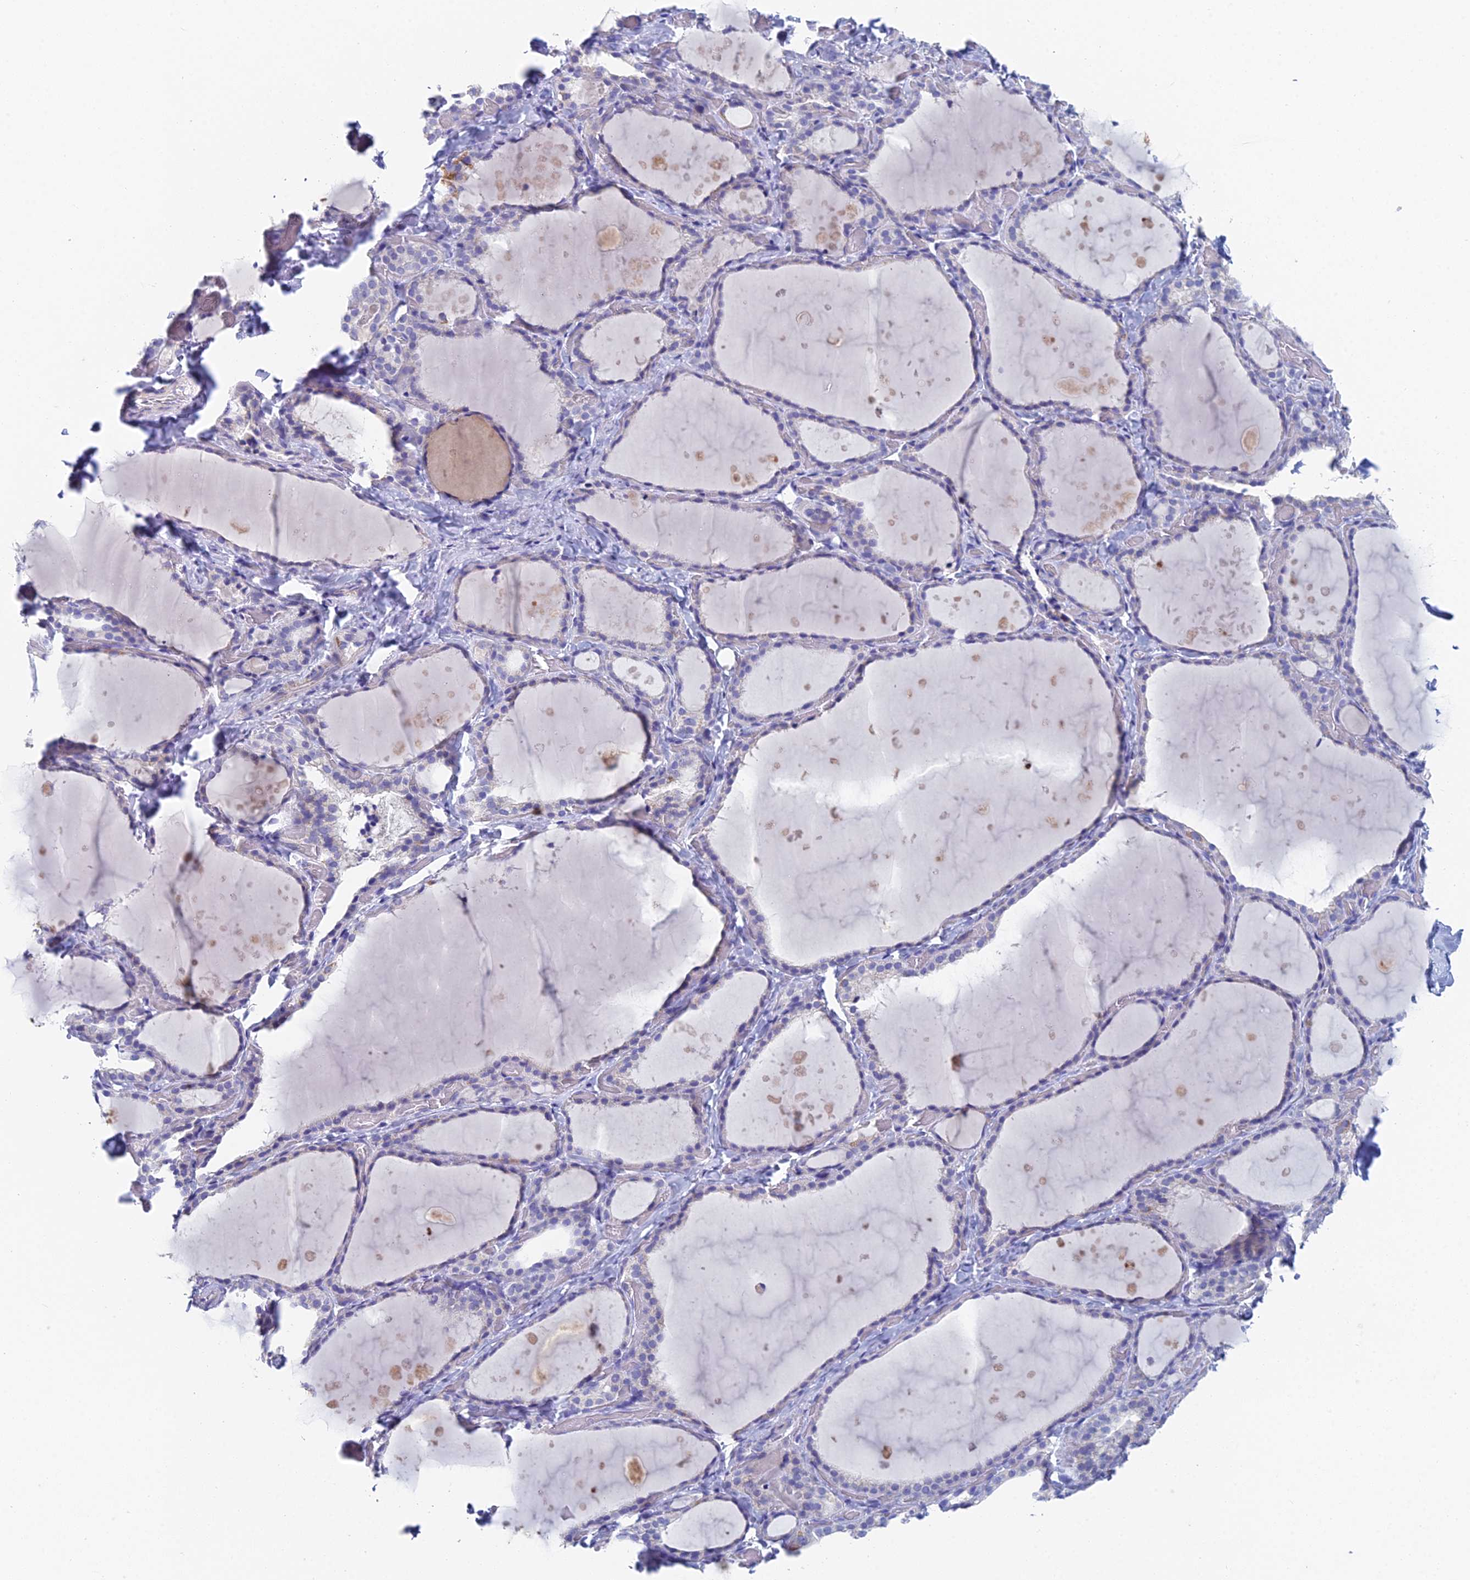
{"staining": {"intensity": "weak", "quantity": "<25%", "location": "cytoplasmic/membranous"}, "tissue": "thyroid gland", "cell_type": "Glandular cells", "image_type": "normal", "snomed": [{"axis": "morphology", "description": "Normal tissue, NOS"}, {"axis": "topography", "description": "Thyroid gland"}], "caption": "Immunohistochemical staining of benign human thyroid gland exhibits no significant expression in glandular cells. (Brightfield microscopy of DAB immunohistochemistry (IHC) at high magnification).", "gene": "ACSM1", "patient": {"sex": "female", "age": 44}}